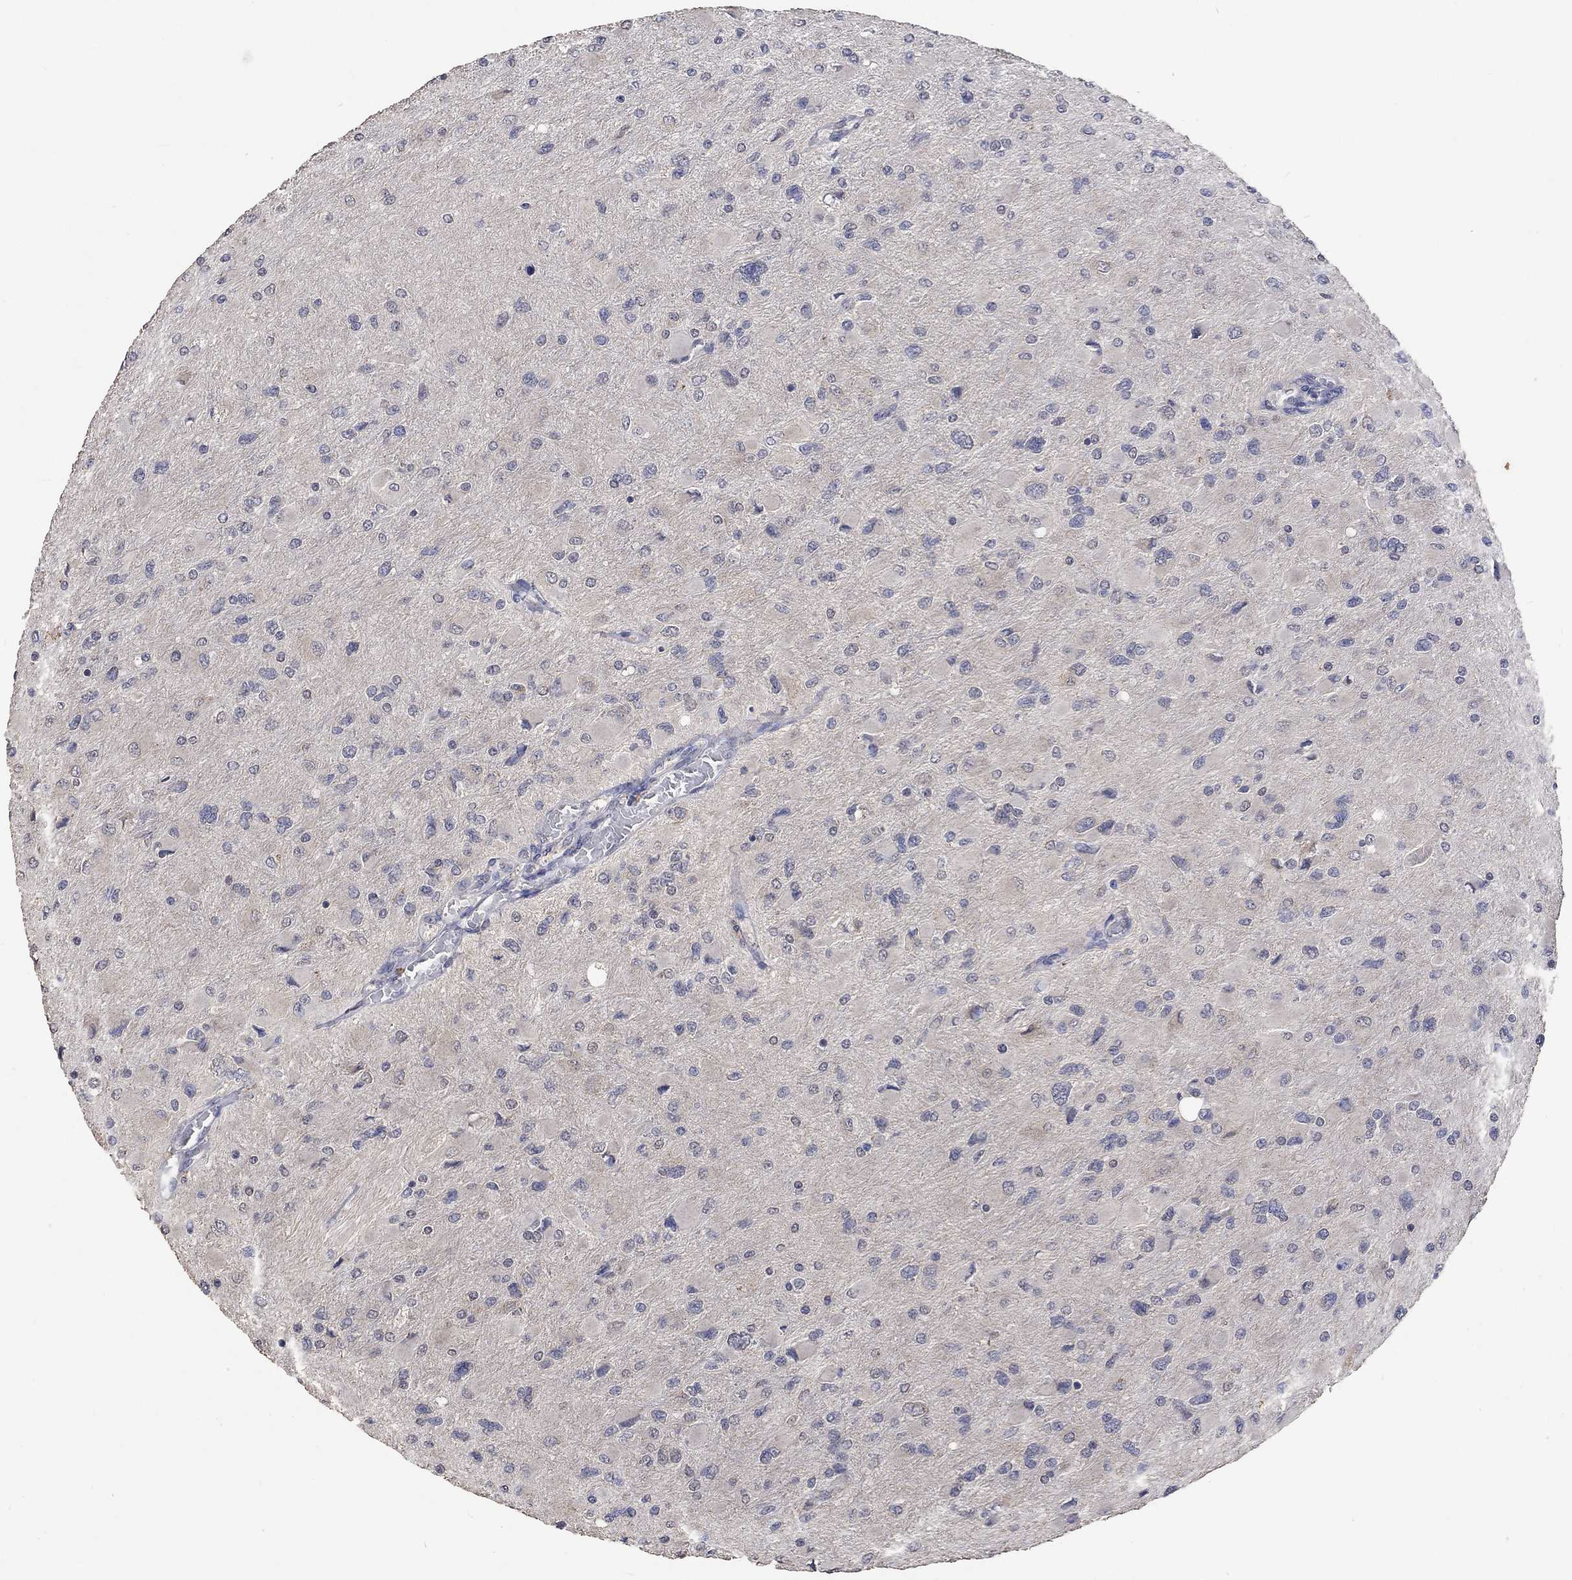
{"staining": {"intensity": "negative", "quantity": "none", "location": "none"}, "tissue": "glioma", "cell_type": "Tumor cells", "image_type": "cancer", "snomed": [{"axis": "morphology", "description": "Glioma, malignant, High grade"}, {"axis": "topography", "description": "Cerebral cortex"}], "caption": "A high-resolution histopathology image shows IHC staining of malignant high-grade glioma, which shows no significant expression in tumor cells. Nuclei are stained in blue.", "gene": "PTPN20", "patient": {"sex": "female", "age": 36}}